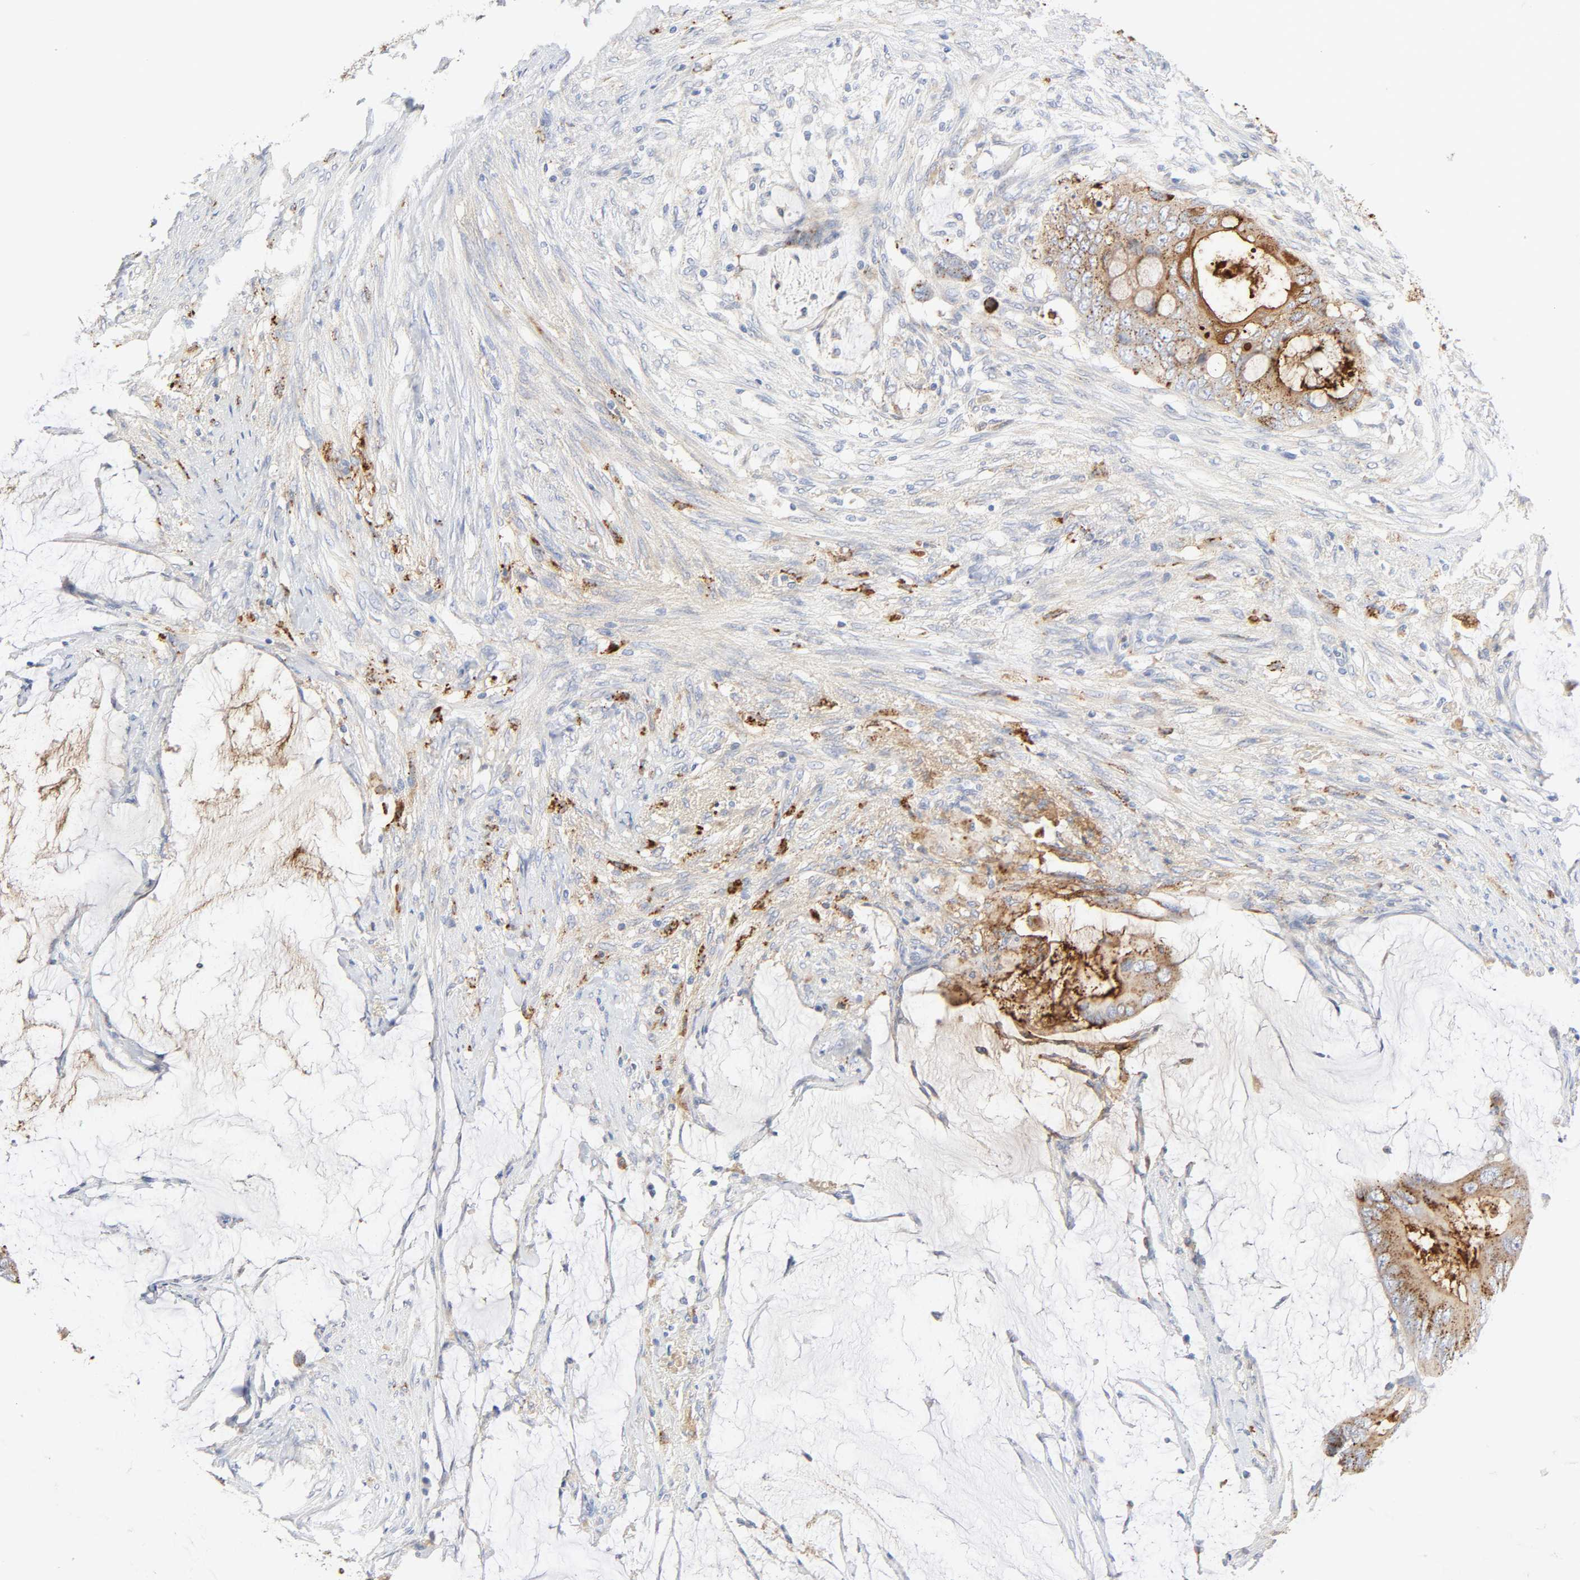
{"staining": {"intensity": "moderate", "quantity": ">75%", "location": "cytoplasmic/membranous"}, "tissue": "colorectal cancer", "cell_type": "Tumor cells", "image_type": "cancer", "snomed": [{"axis": "morphology", "description": "Normal tissue, NOS"}, {"axis": "morphology", "description": "Adenocarcinoma, NOS"}, {"axis": "topography", "description": "Rectum"}, {"axis": "topography", "description": "Peripheral nerve tissue"}], "caption": "About >75% of tumor cells in human colorectal cancer exhibit moderate cytoplasmic/membranous protein positivity as visualized by brown immunohistochemical staining.", "gene": "MAGEB17", "patient": {"sex": "female", "age": 77}}